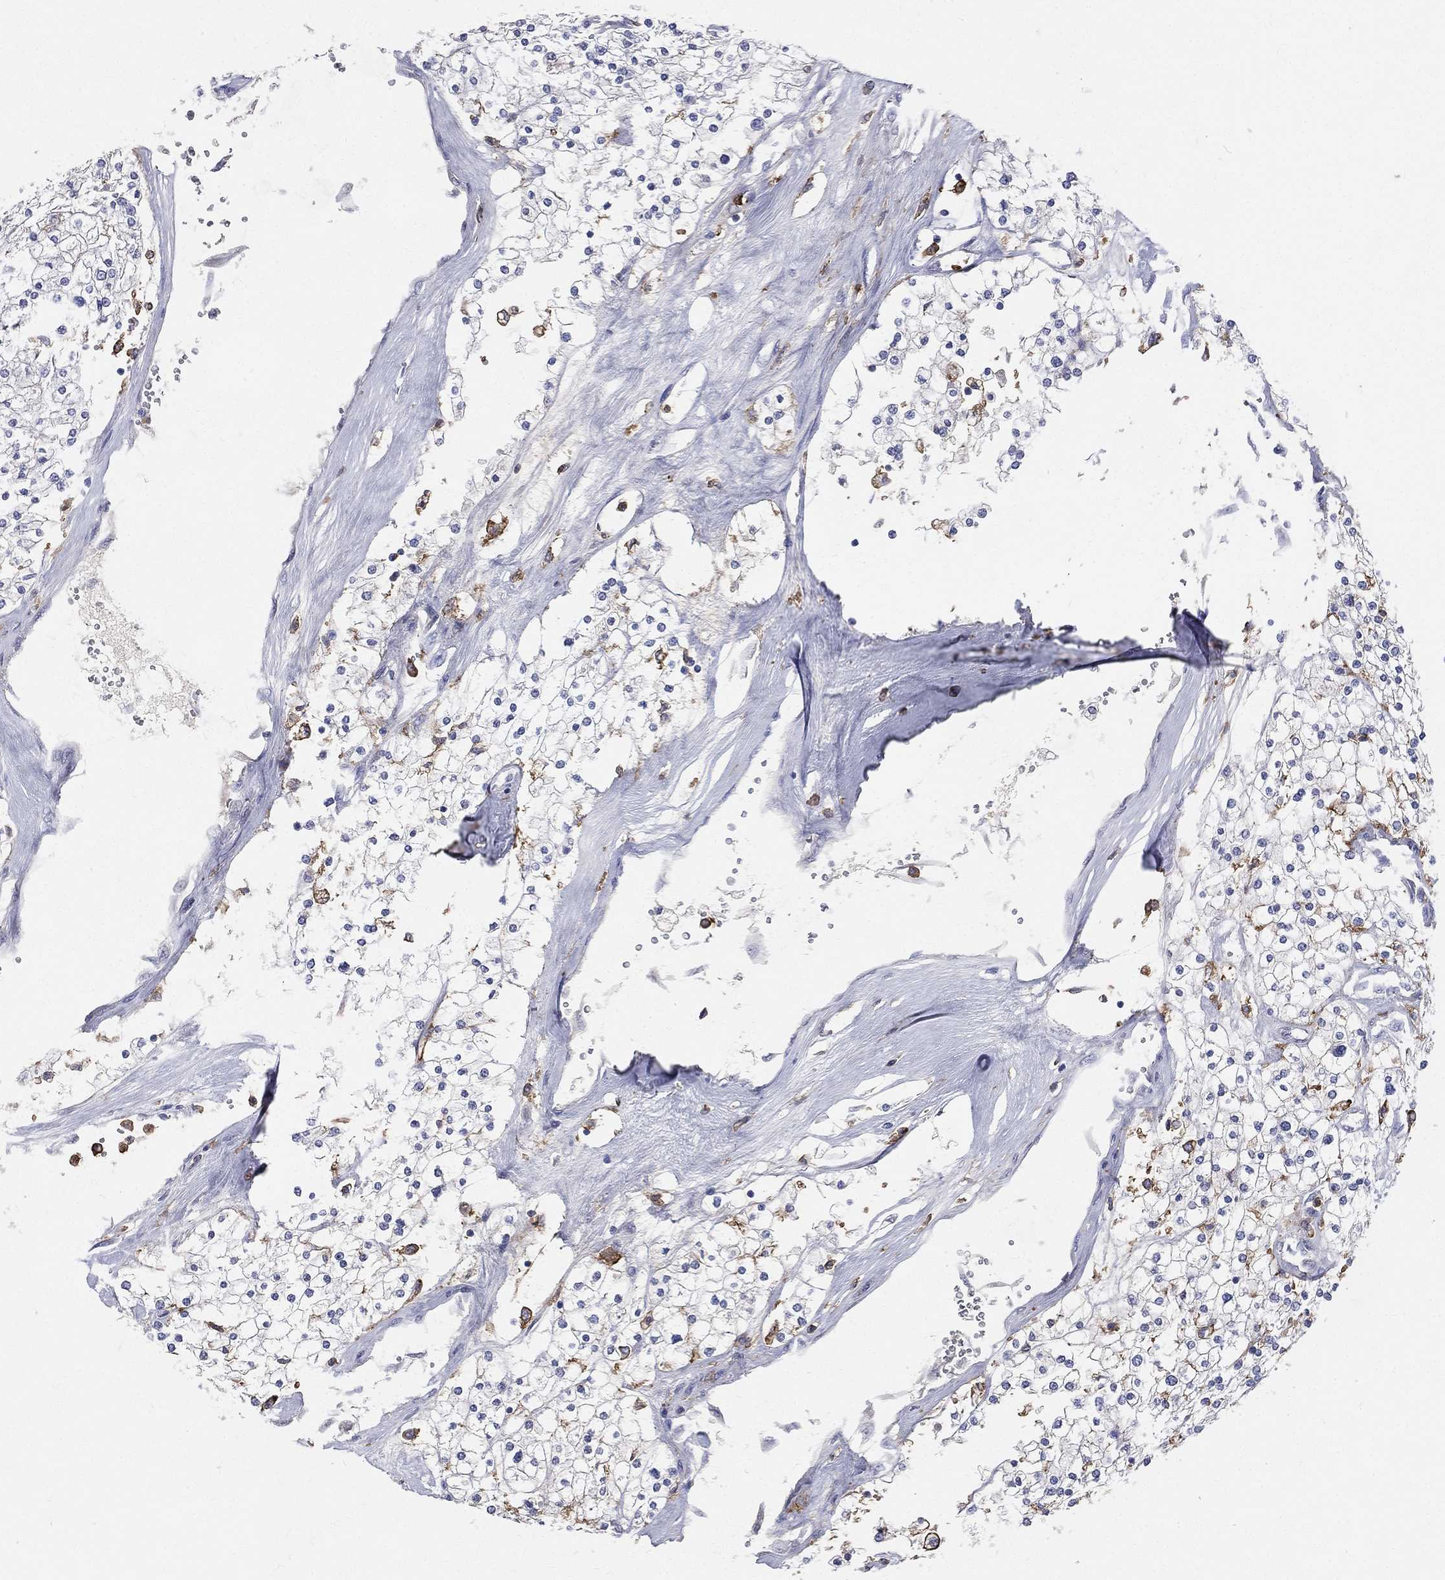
{"staining": {"intensity": "negative", "quantity": "none", "location": "none"}, "tissue": "renal cancer", "cell_type": "Tumor cells", "image_type": "cancer", "snomed": [{"axis": "morphology", "description": "Adenocarcinoma, NOS"}, {"axis": "topography", "description": "Kidney"}], "caption": "Renal adenocarcinoma stained for a protein using immunohistochemistry reveals no positivity tumor cells.", "gene": "CD33", "patient": {"sex": "male", "age": 80}}